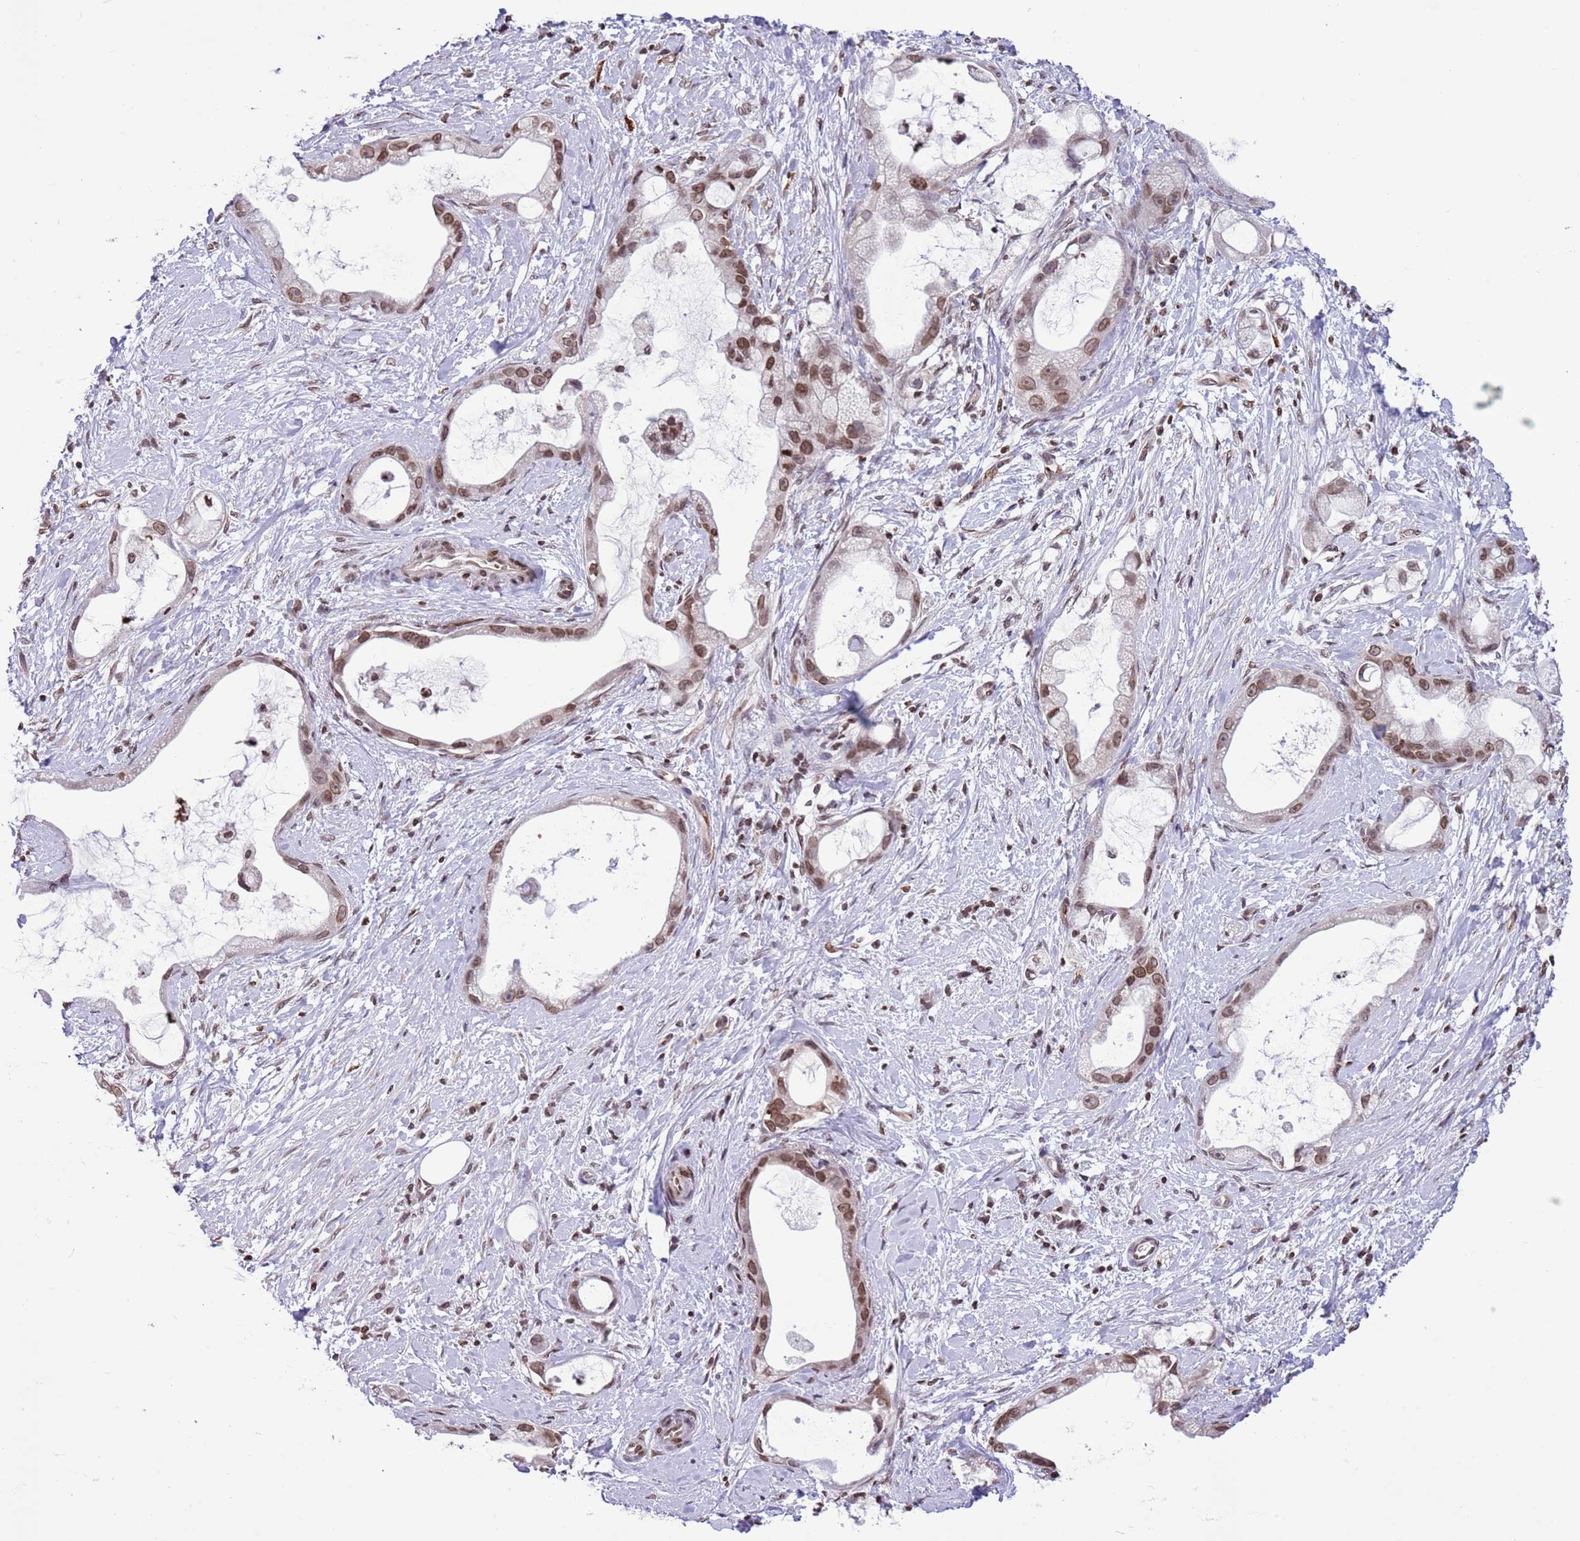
{"staining": {"intensity": "moderate", "quantity": ">75%", "location": "nuclear"}, "tissue": "stomach cancer", "cell_type": "Tumor cells", "image_type": "cancer", "snomed": [{"axis": "morphology", "description": "Adenocarcinoma, NOS"}, {"axis": "topography", "description": "Stomach"}], "caption": "Immunohistochemical staining of human adenocarcinoma (stomach) demonstrates medium levels of moderate nuclear protein staining in about >75% of tumor cells.", "gene": "NRIP1", "patient": {"sex": "male", "age": 55}}